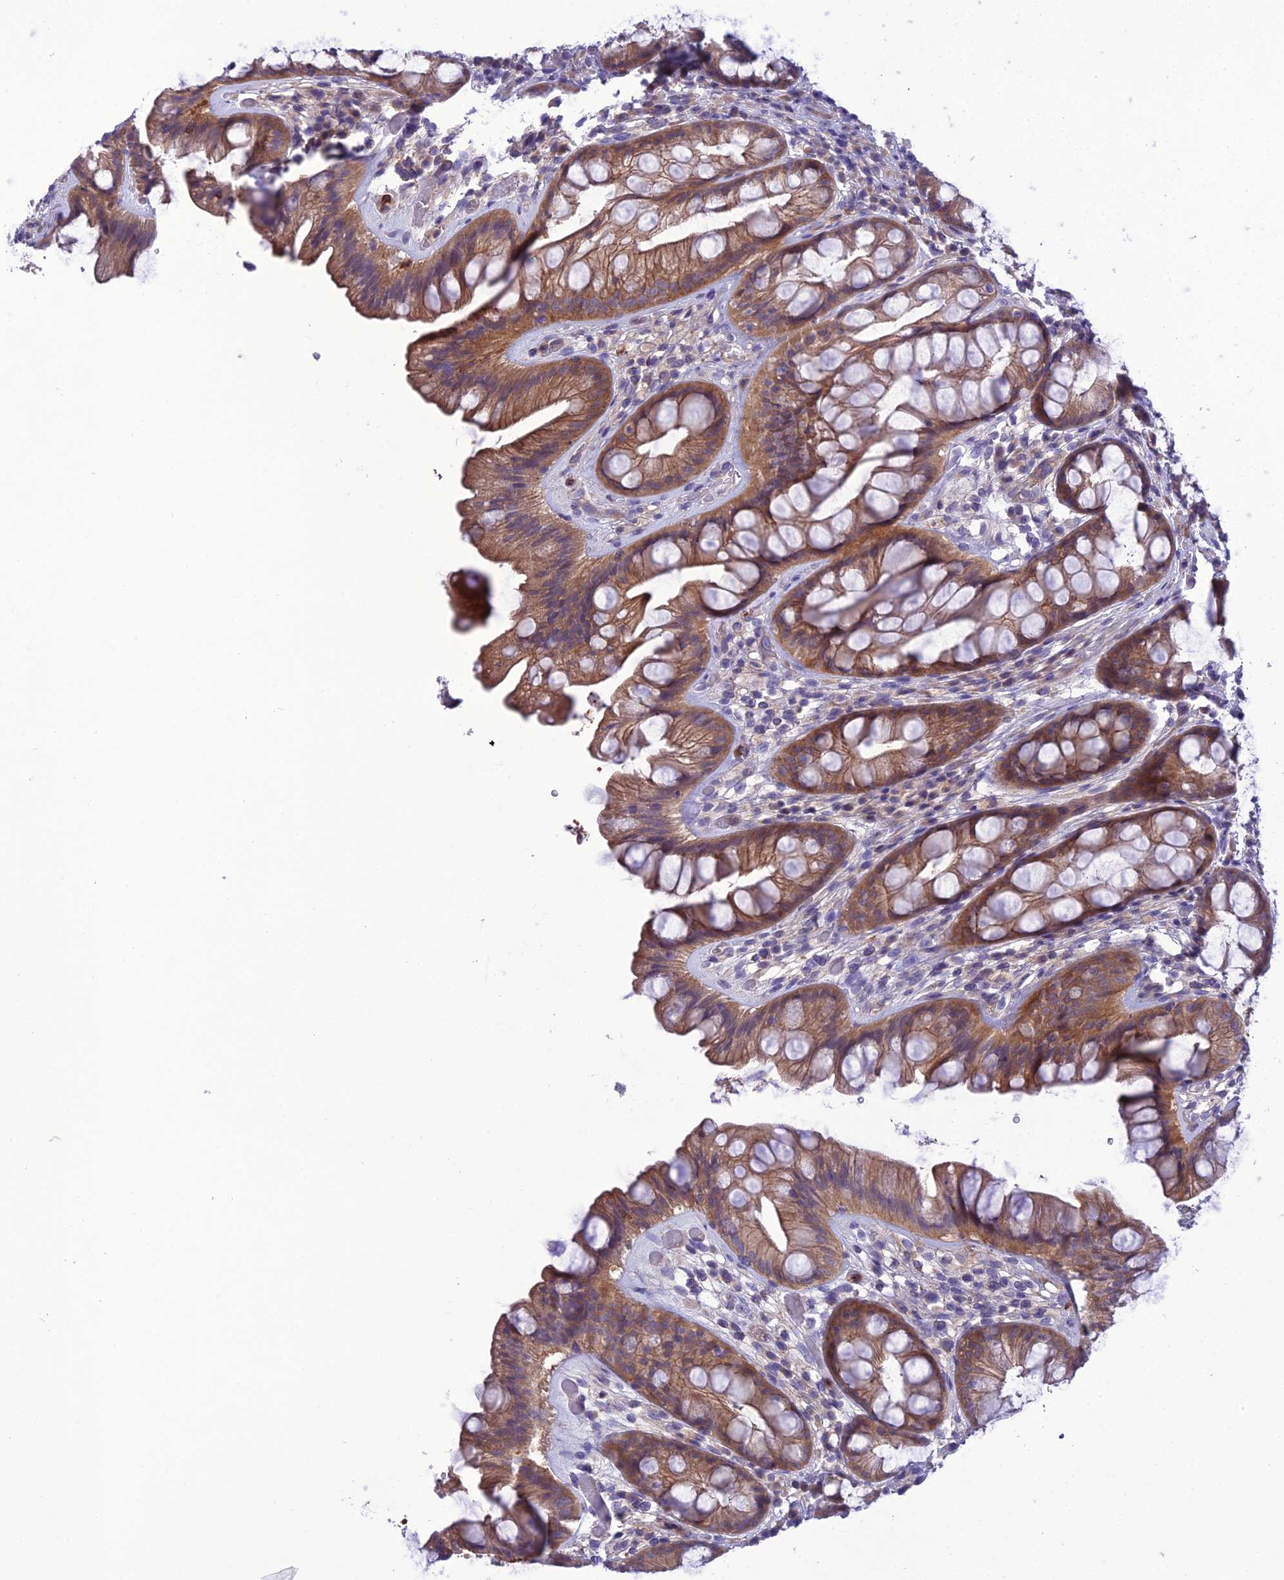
{"staining": {"intensity": "moderate", "quantity": ">75%", "location": "cytoplasmic/membranous"}, "tissue": "rectum", "cell_type": "Glandular cells", "image_type": "normal", "snomed": [{"axis": "morphology", "description": "Normal tissue, NOS"}, {"axis": "topography", "description": "Rectum"}], "caption": "IHC photomicrograph of normal rectum stained for a protein (brown), which reveals medium levels of moderate cytoplasmic/membranous expression in approximately >75% of glandular cells.", "gene": "GDF6", "patient": {"sex": "male", "age": 74}}